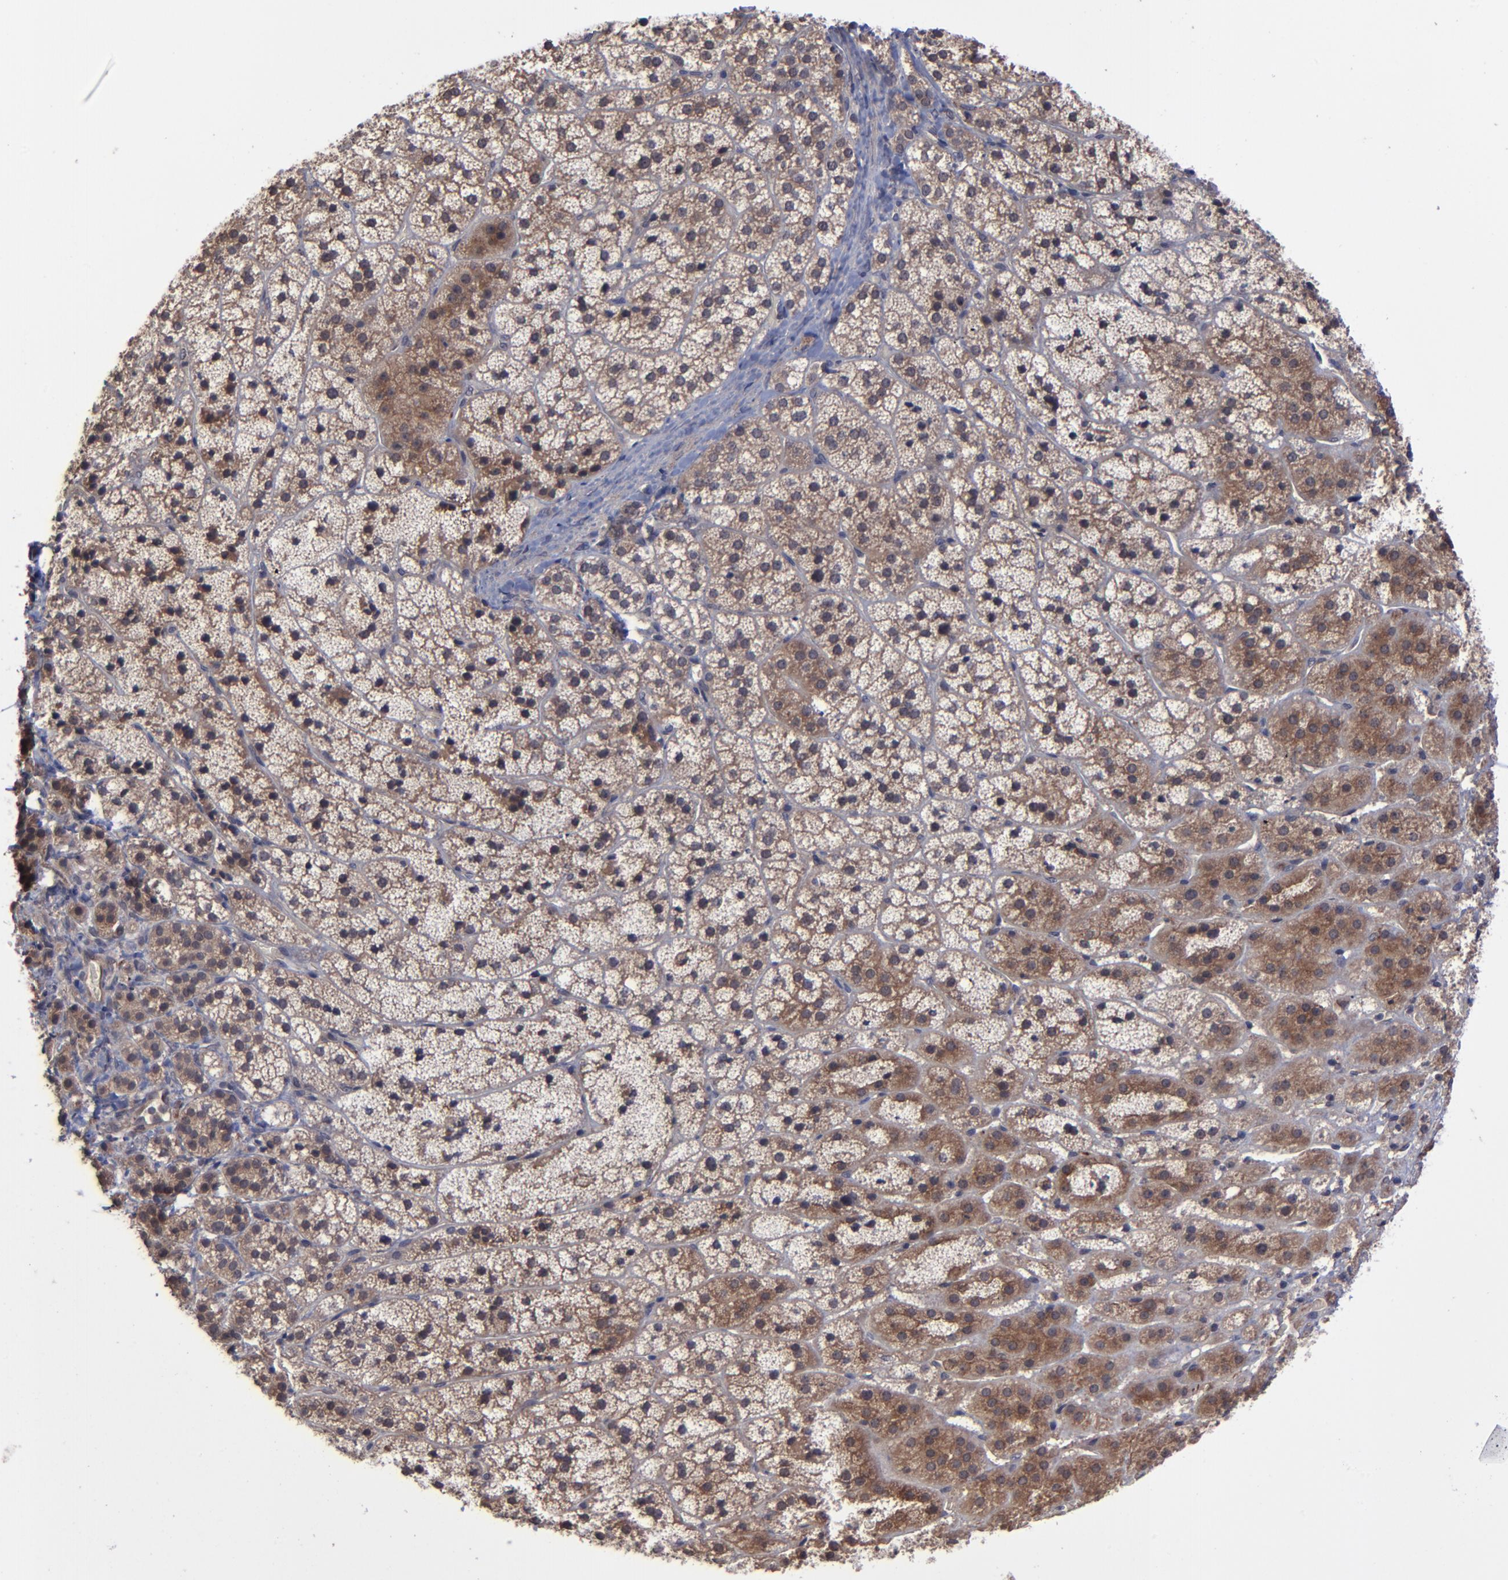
{"staining": {"intensity": "moderate", "quantity": "25%-75%", "location": "cytoplasmic/membranous"}, "tissue": "adrenal gland", "cell_type": "Glandular cells", "image_type": "normal", "snomed": [{"axis": "morphology", "description": "Normal tissue, NOS"}, {"axis": "topography", "description": "Adrenal gland"}], "caption": "Protein expression analysis of normal adrenal gland demonstrates moderate cytoplasmic/membranous expression in about 25%-75% of glandular cells. (DAB IHC, brown staining for protein, blue staining for nuclei).", "gene": "ZNF780A", "patient": {"sex": "female", "age": 44}}